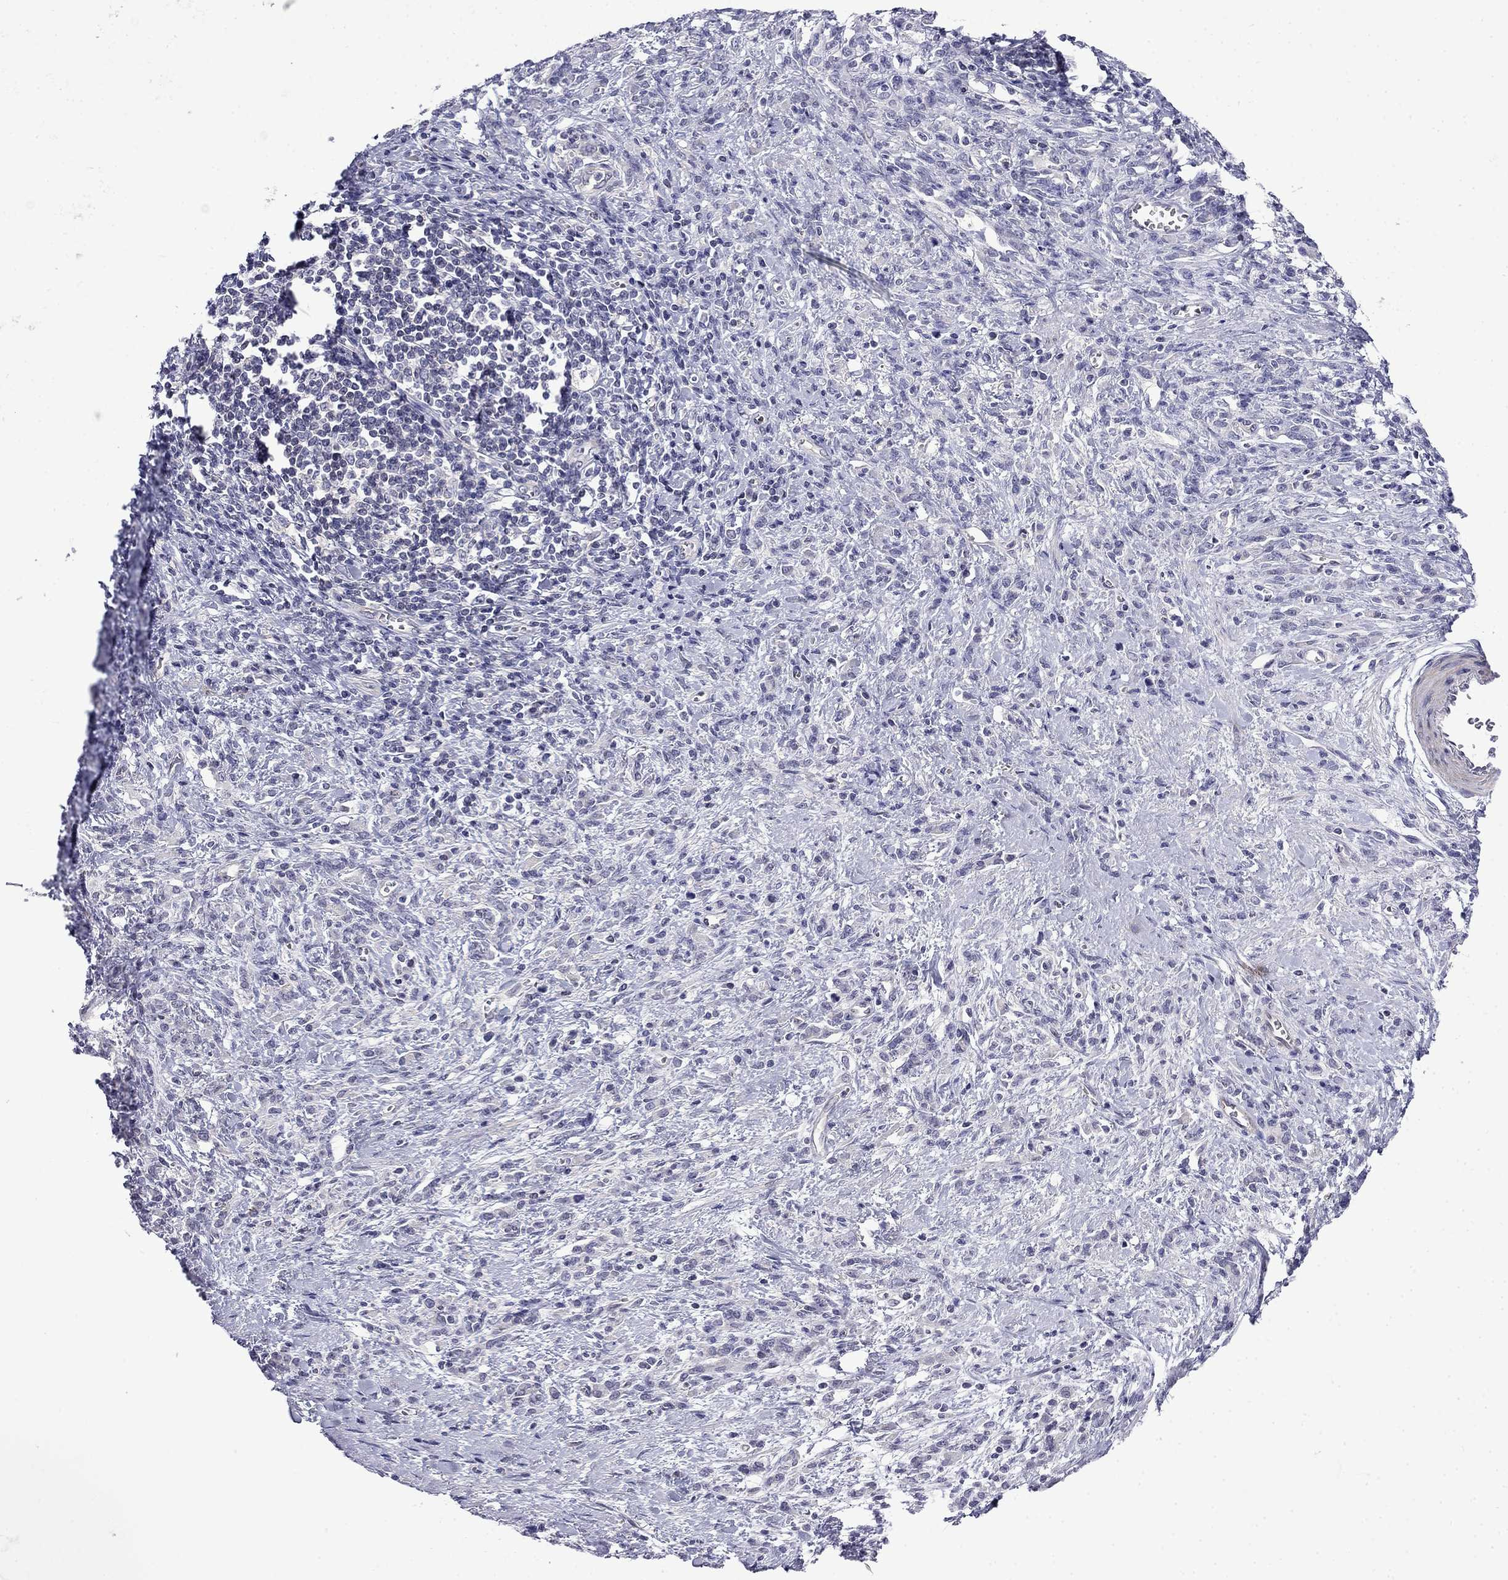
{"staining": {"intensity": "negative", "quantity": "none", "location": "none"}, "tissue": "stomach cancer", "cell_type": "Tumor cells", "image_type": "cancer", "snomed": [{"axis": "morphology", "description": "Adenocarcinoma, NOS"}, {"axis": "topography", "description": "Stomach"}], "caption": "A high-resolution histopathology image shows IHC staining of stomach cancer, which reveals no significant staining in tumor cells. (Brightfield microscopy of DAB immunohistochemistry at high magnification).", "gene": "PRR18", "patient": {"sex": "female", "age": 57}}